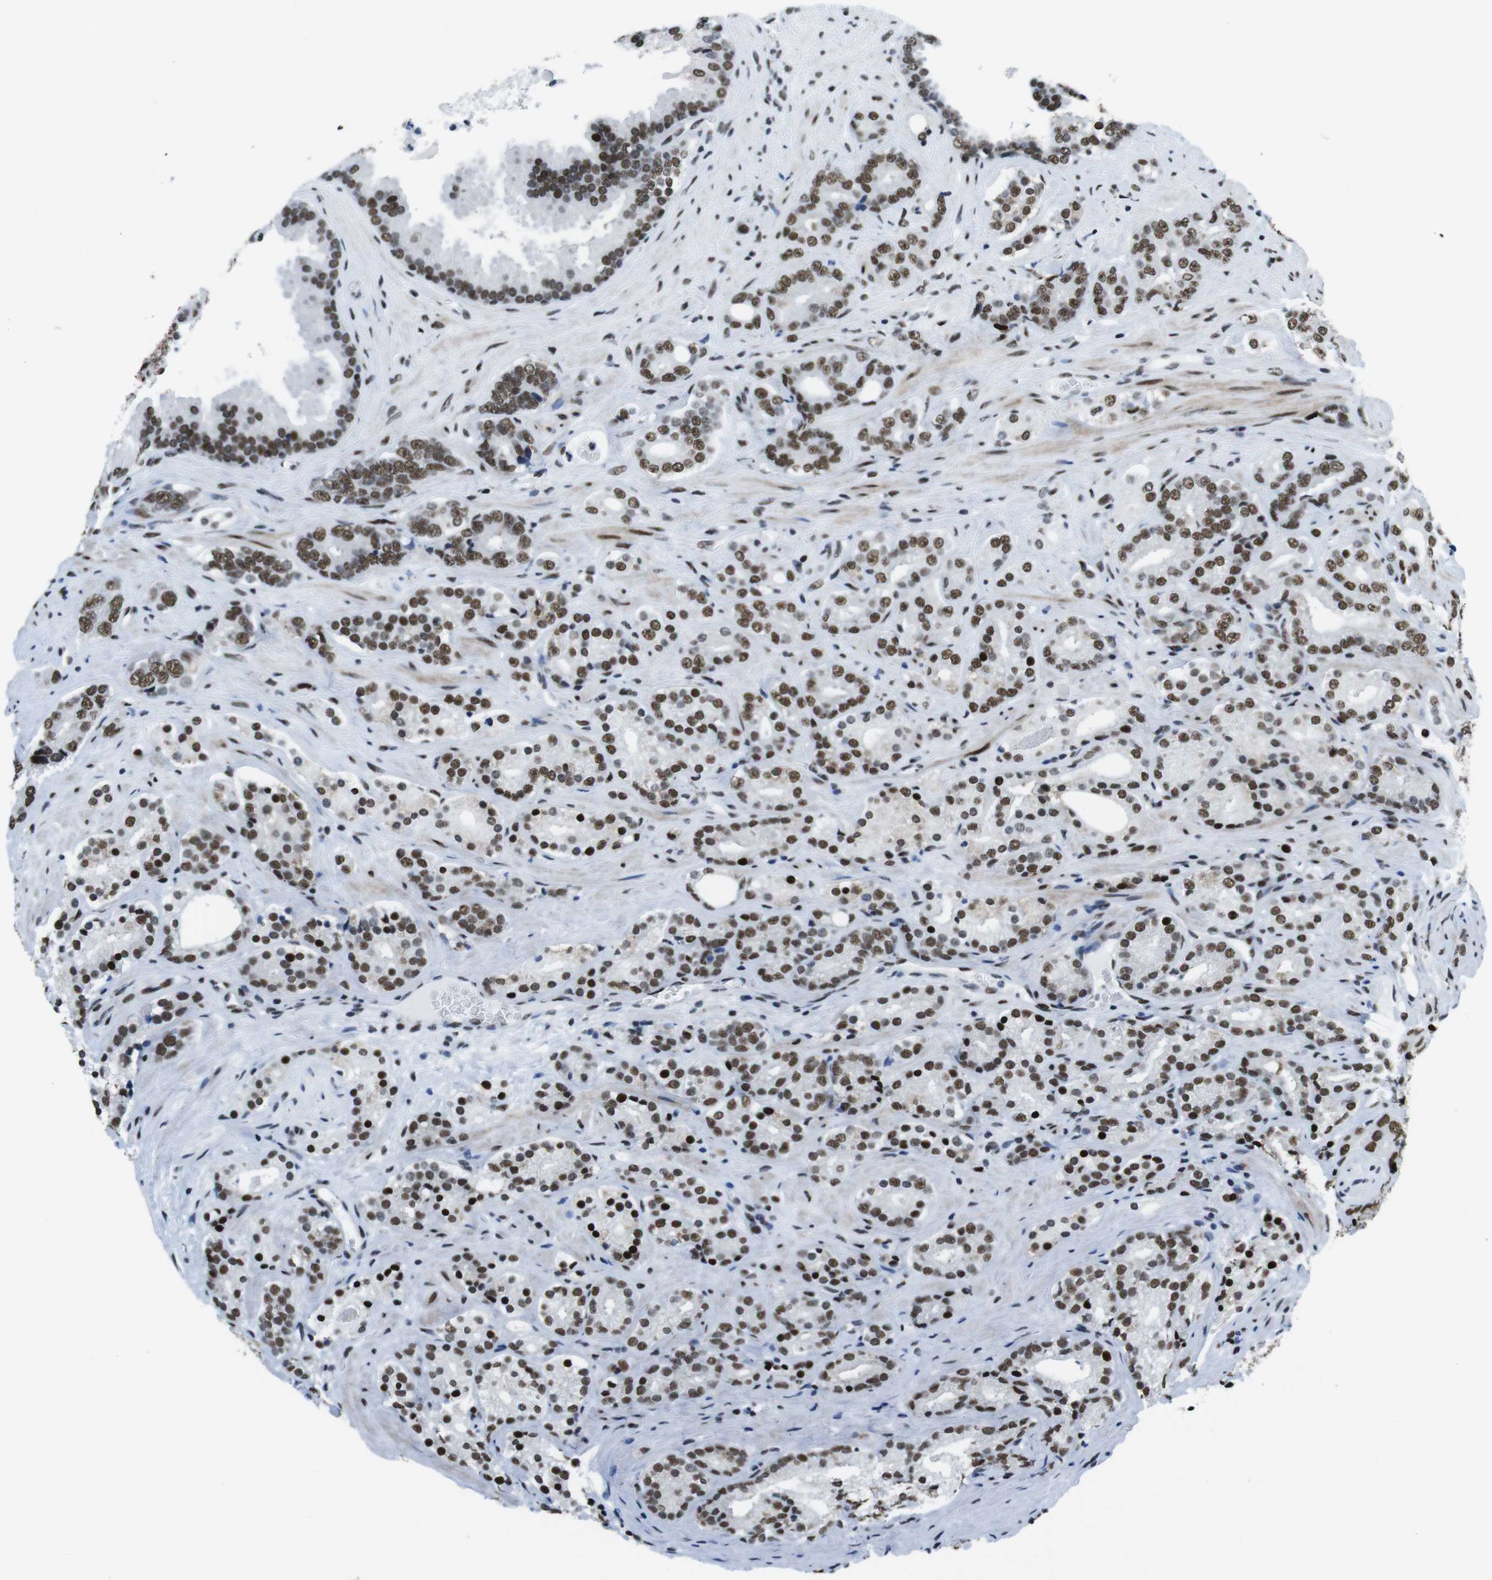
{"staining": {"intensity": "moderate", "quantity": ">75%", "location": "nuclear"}, "tissue": "prostate cancer", "cell_type": "Tumor cells", "image_type": "cancer", "snomed": [{"axis": "morphology", "description": "Adenocarcinoma, High grade"}, {"axis": "topography", "description": "Prostate"}], "caption": "IHC micrograph of neoplastic tissue: prostate high-grade adenocarcinoma stained using immunohistochemistry shows medium levels of moderate protein expression localized specifically in the nuclear of tumor cells, appearing as a nuclear brown color.", "gene": "CITED2", "patient": {"sex": "male", "age": 71}}